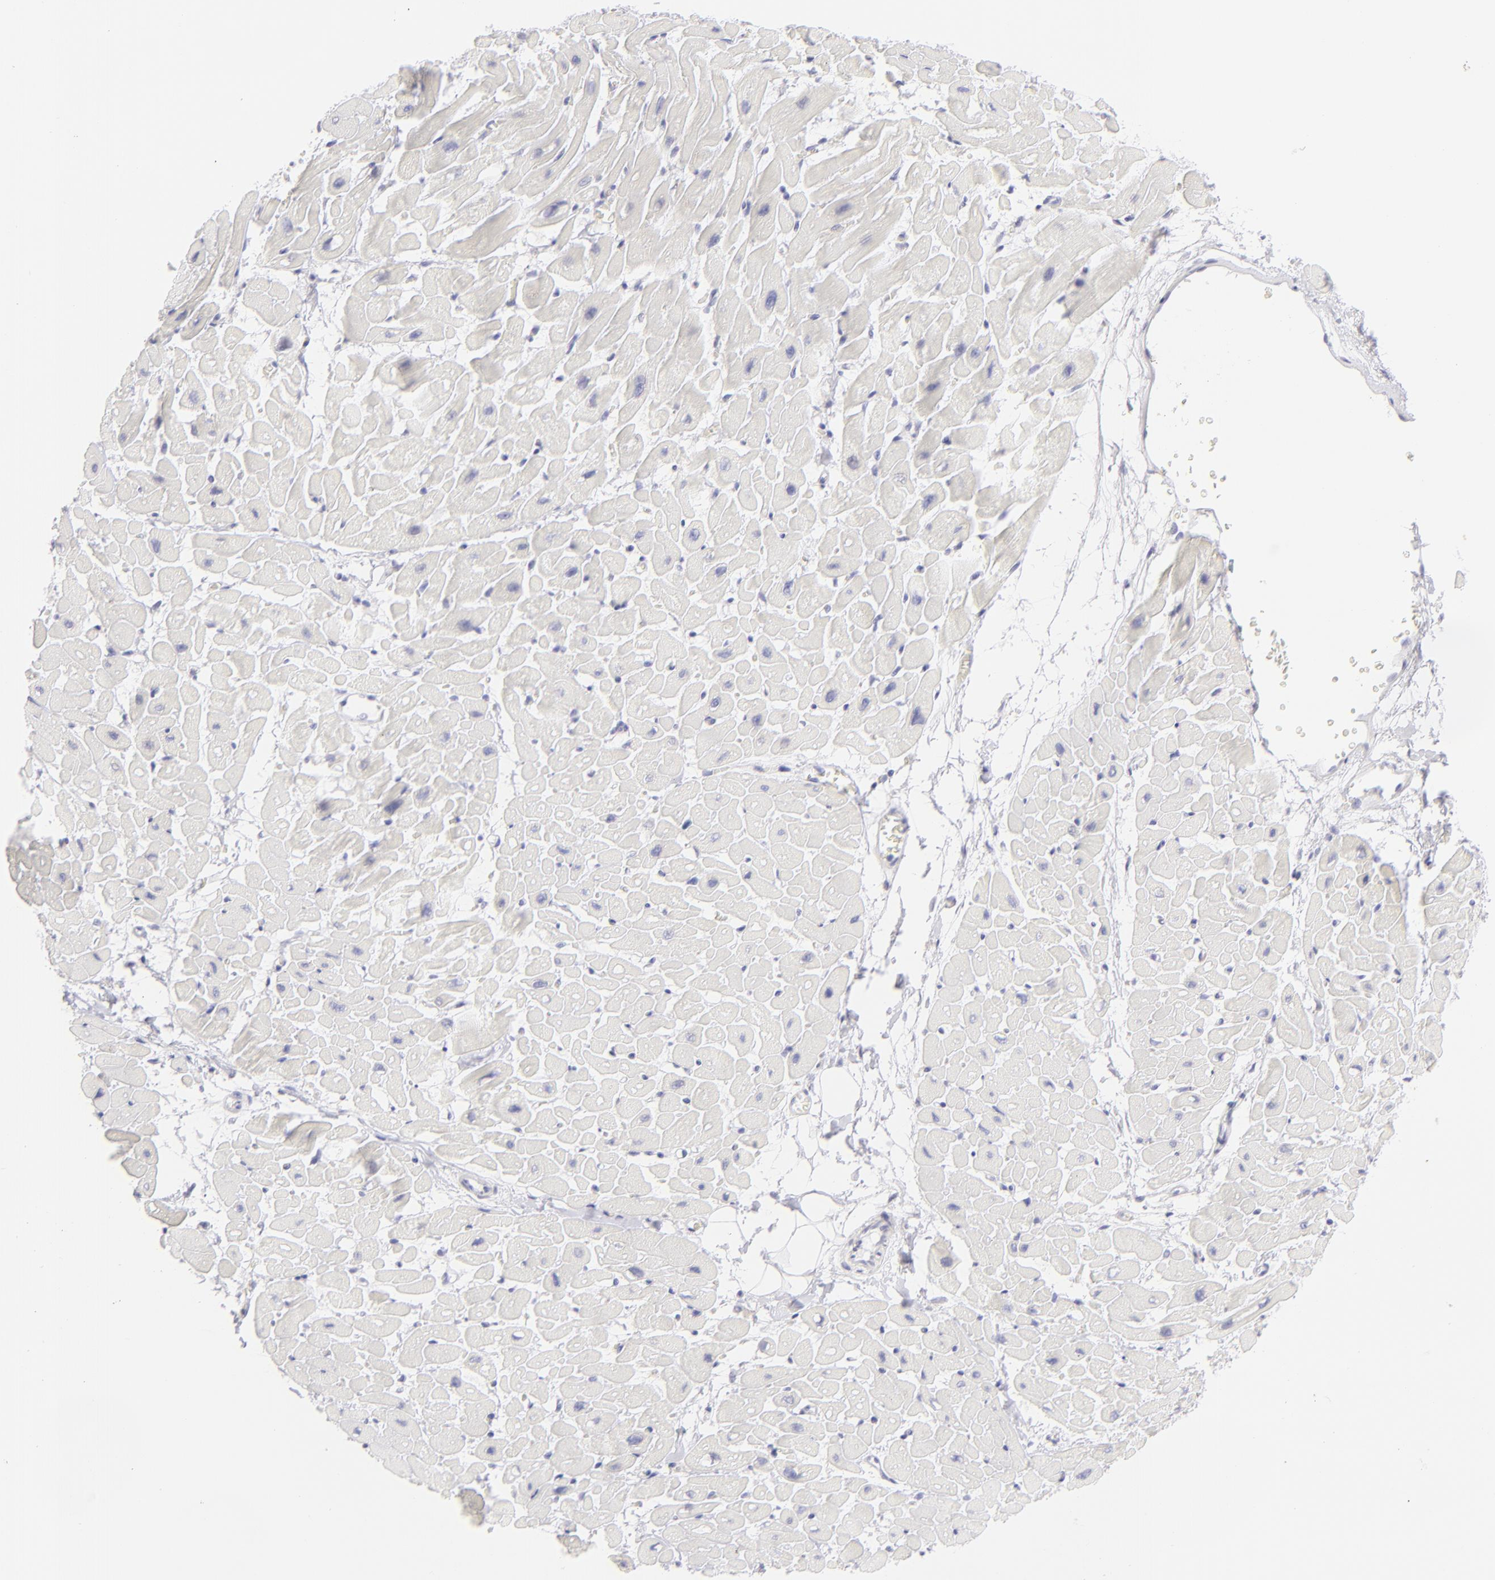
{"staining": {"intensity": "negative", "quantity": "none", "location": "none"}, "tissue": "heart muscle", "cell_type": "Cardiomyocytes", "image_type": "normal", "snomed": [{"axis": "morphology", "description": "Normal tissue, NOS"}, {"axis": "topography", "description": "Heart"}], "caption": "DAB immunohistochemical staining of unremarkable heart muscle reveals no significant expression in cardiomyocytes.", "gene": "FCER2", "patient": {"sex": "male", "age": 45}}